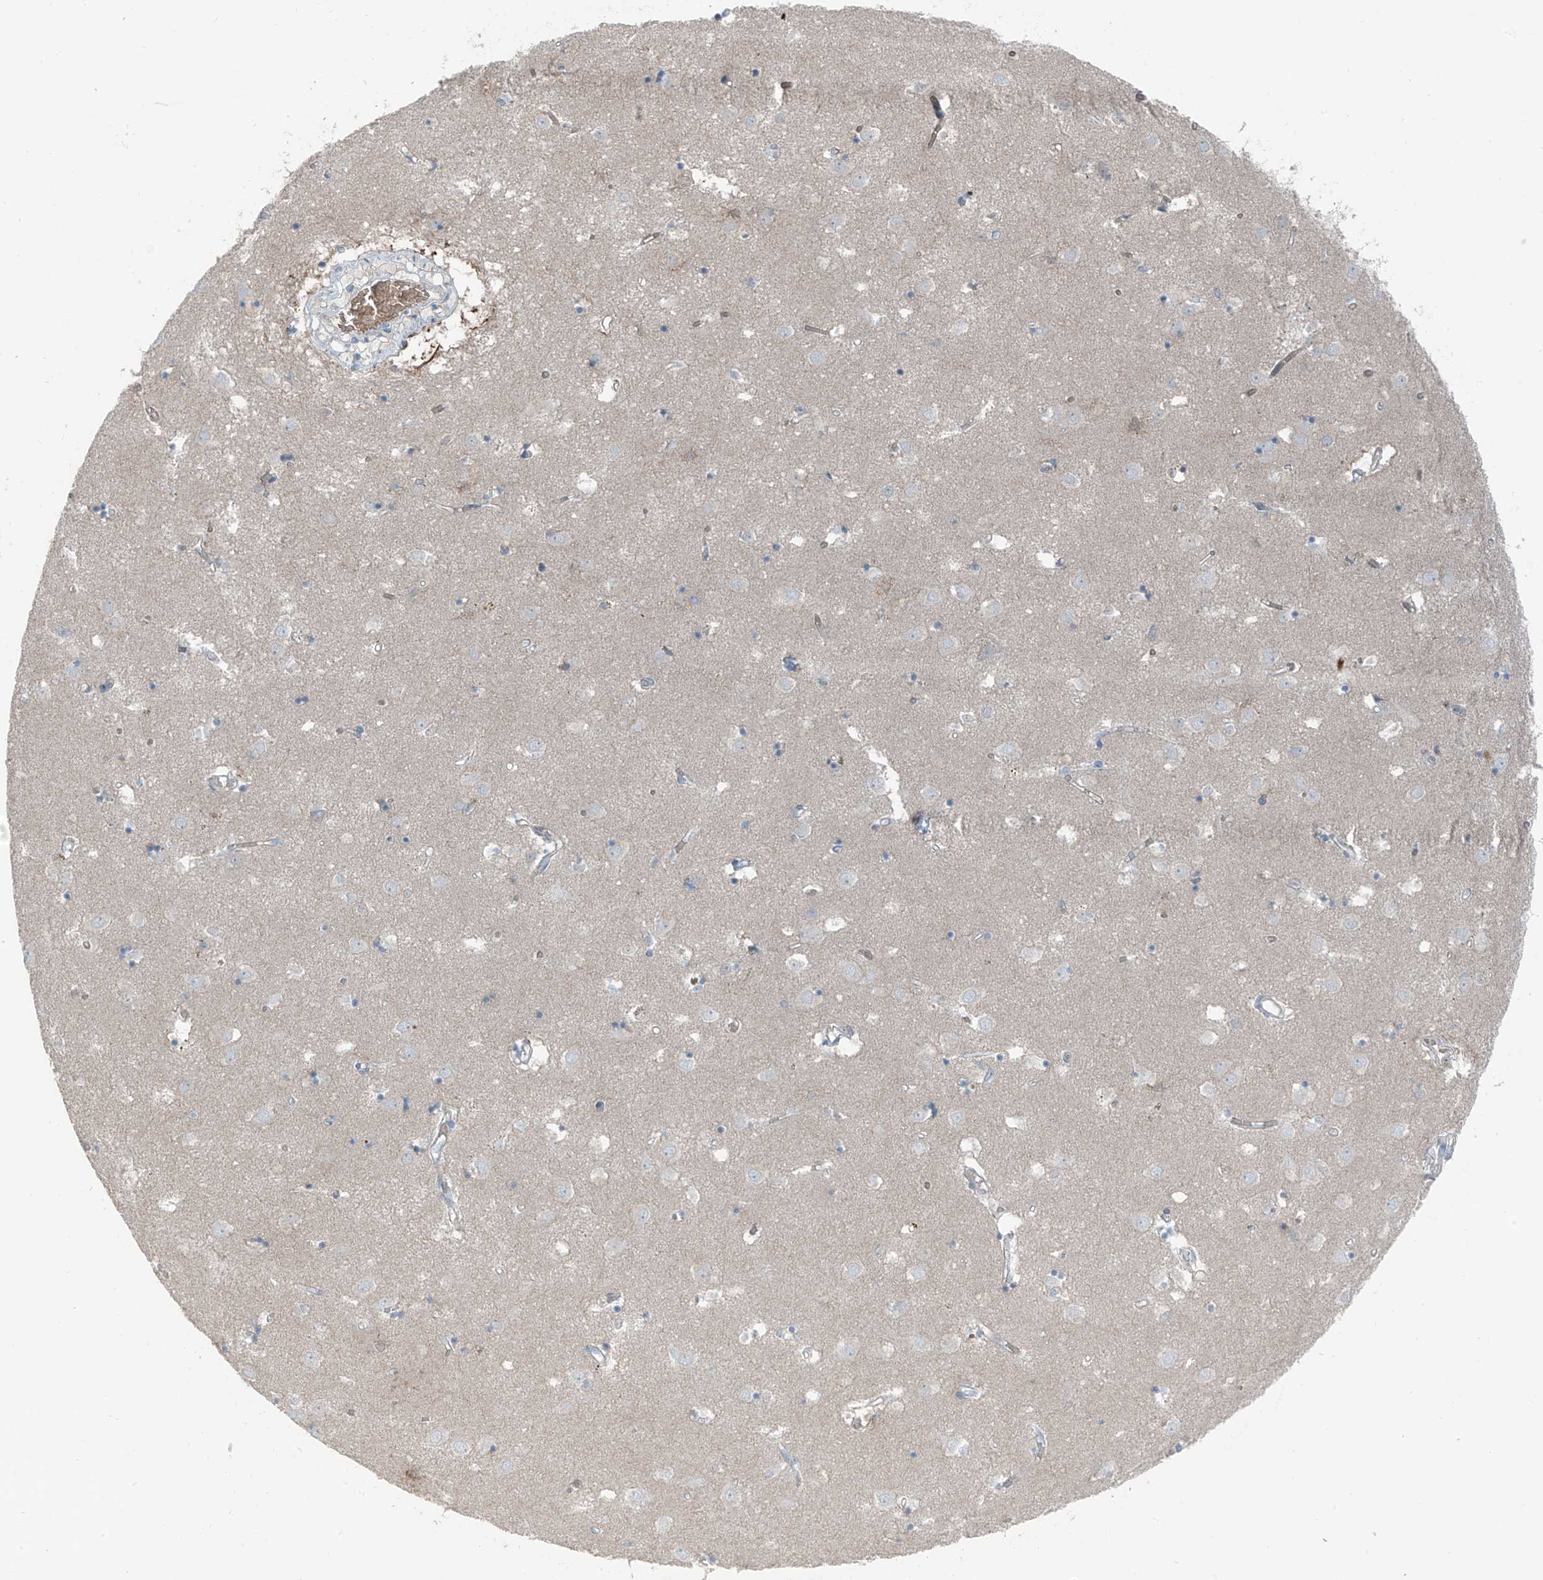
{"staining": {"intensity": "negative", "quantity": "none", "location": "none"}, "tissue": "caudate", "cell_type": "Glial cells", "image_type": "normal", "snomed": [{"axis": "morphology", "description": "Normal tissue, NOS"}, {"axis": "topography", "description": "Lateral ventricle wall"}], "caption": "This is an IHC photomicrograph of unremarkable caudate. There is no expression in glial cells.", "gene": "SLC12A6", "patient": {"sex": "male", "age": 70}}